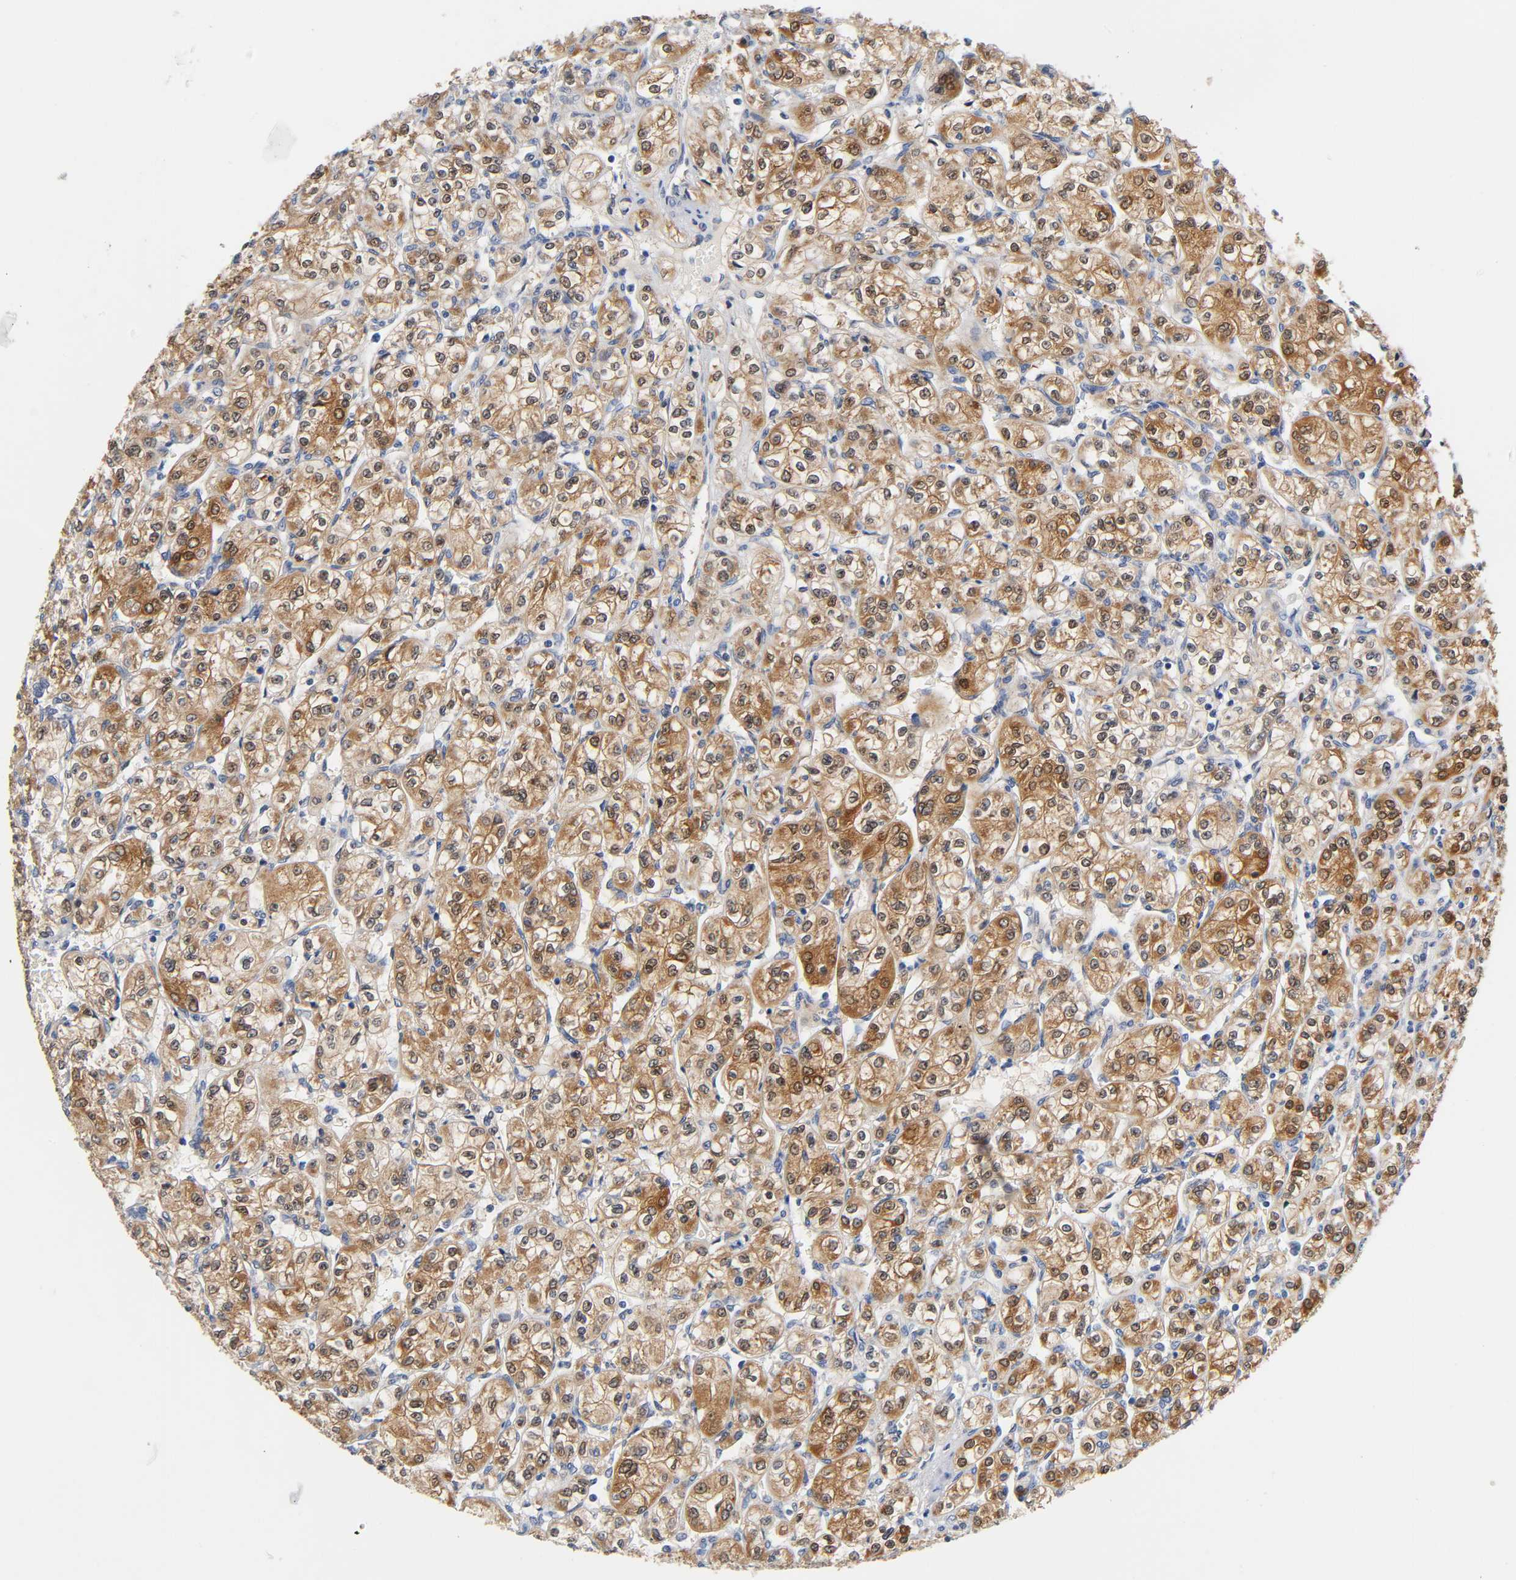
{"staining": {"intensity": "moderate", "quantity": ">75%", "location": "cytoplasmic/membranous,nuclear"}, "tissue": "renal cancer", "cell_type": "Tumor cells", "image_type": "cancer", "snomed": [{"axis": "morphology", "description": "Adenocarcinoma, NOS"}, {"axis": "topography", "description": "Kidney"}], "caption": "Immunohistochemical staining of human adenocarcinoma (renal) shows medium levels of moderate cytoplasmic/membranous and nuclear protein staining in about >75% of tumor cells. The staining was performed using DAB (3,3'-diaminobenzidine) to visualize the protein expression in brown, while the nuclei were stained in blue with hematoxylin (Magnification: 20x).", "gene": "FYN", "patient": {"sex": "male", "age": 77}}